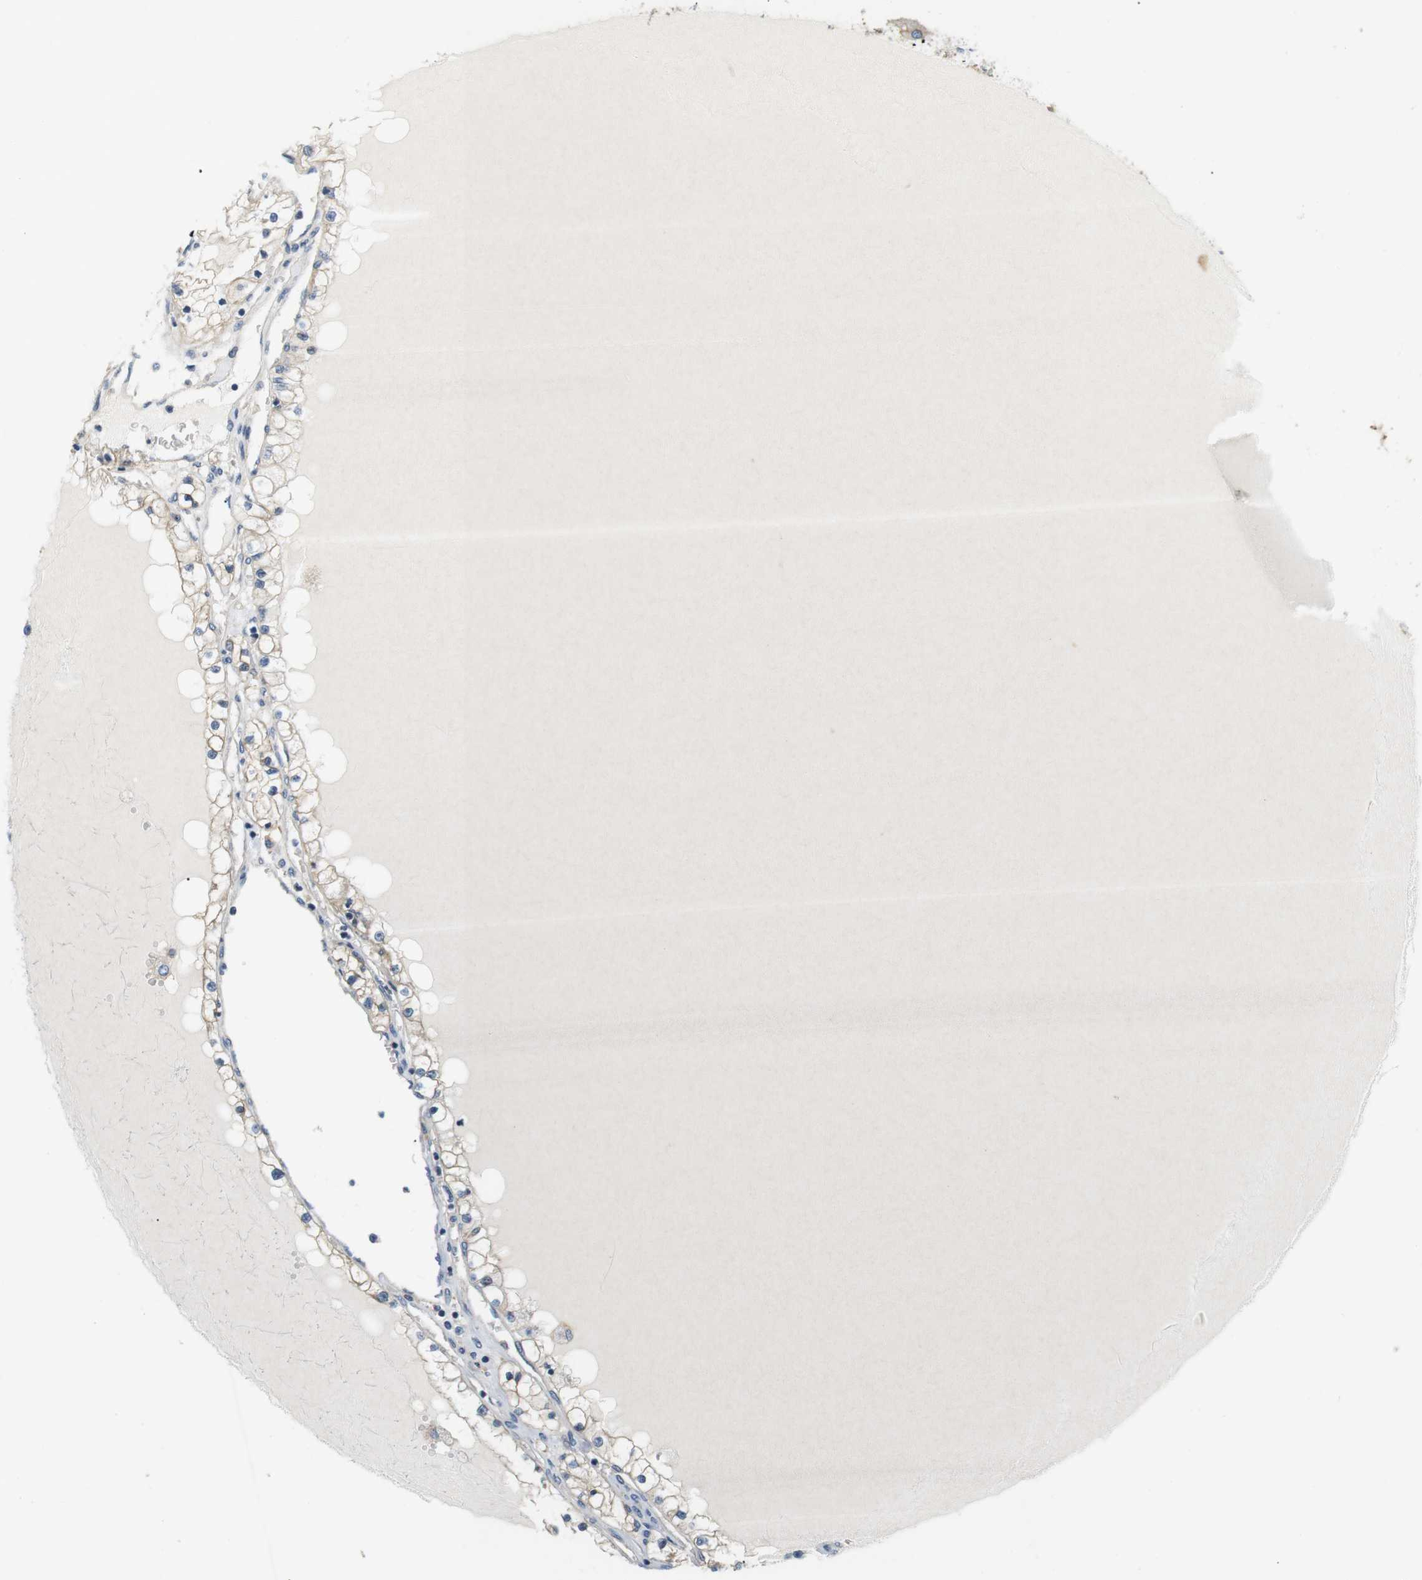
{"staining": {"intensity": "weak", "quantity": "<25%", "location": "cytoplasmic/membranous"}, "tissue": "renal cancer", "cell_type": "Tumor cells", "image_type": "cancer", "snomed": [{"axis": "morphology", "description": "Adenocarcinoma, NOS"}, {"axis": "topography", "description": "Kidney"}], "caption": "Immunohistochemistry histopathology image of renal cancer (adenocarcinoma) stained for a protein (brown), which demonstrates no staining in tumor cells. The staining is performed using DAB (3,3'-diaminobenzidine) brown chromogen with nuclei counter-stained in using hematoxylin.", "gene": "SLC30A1", "patient": {"sex": "male", "age": 68}}